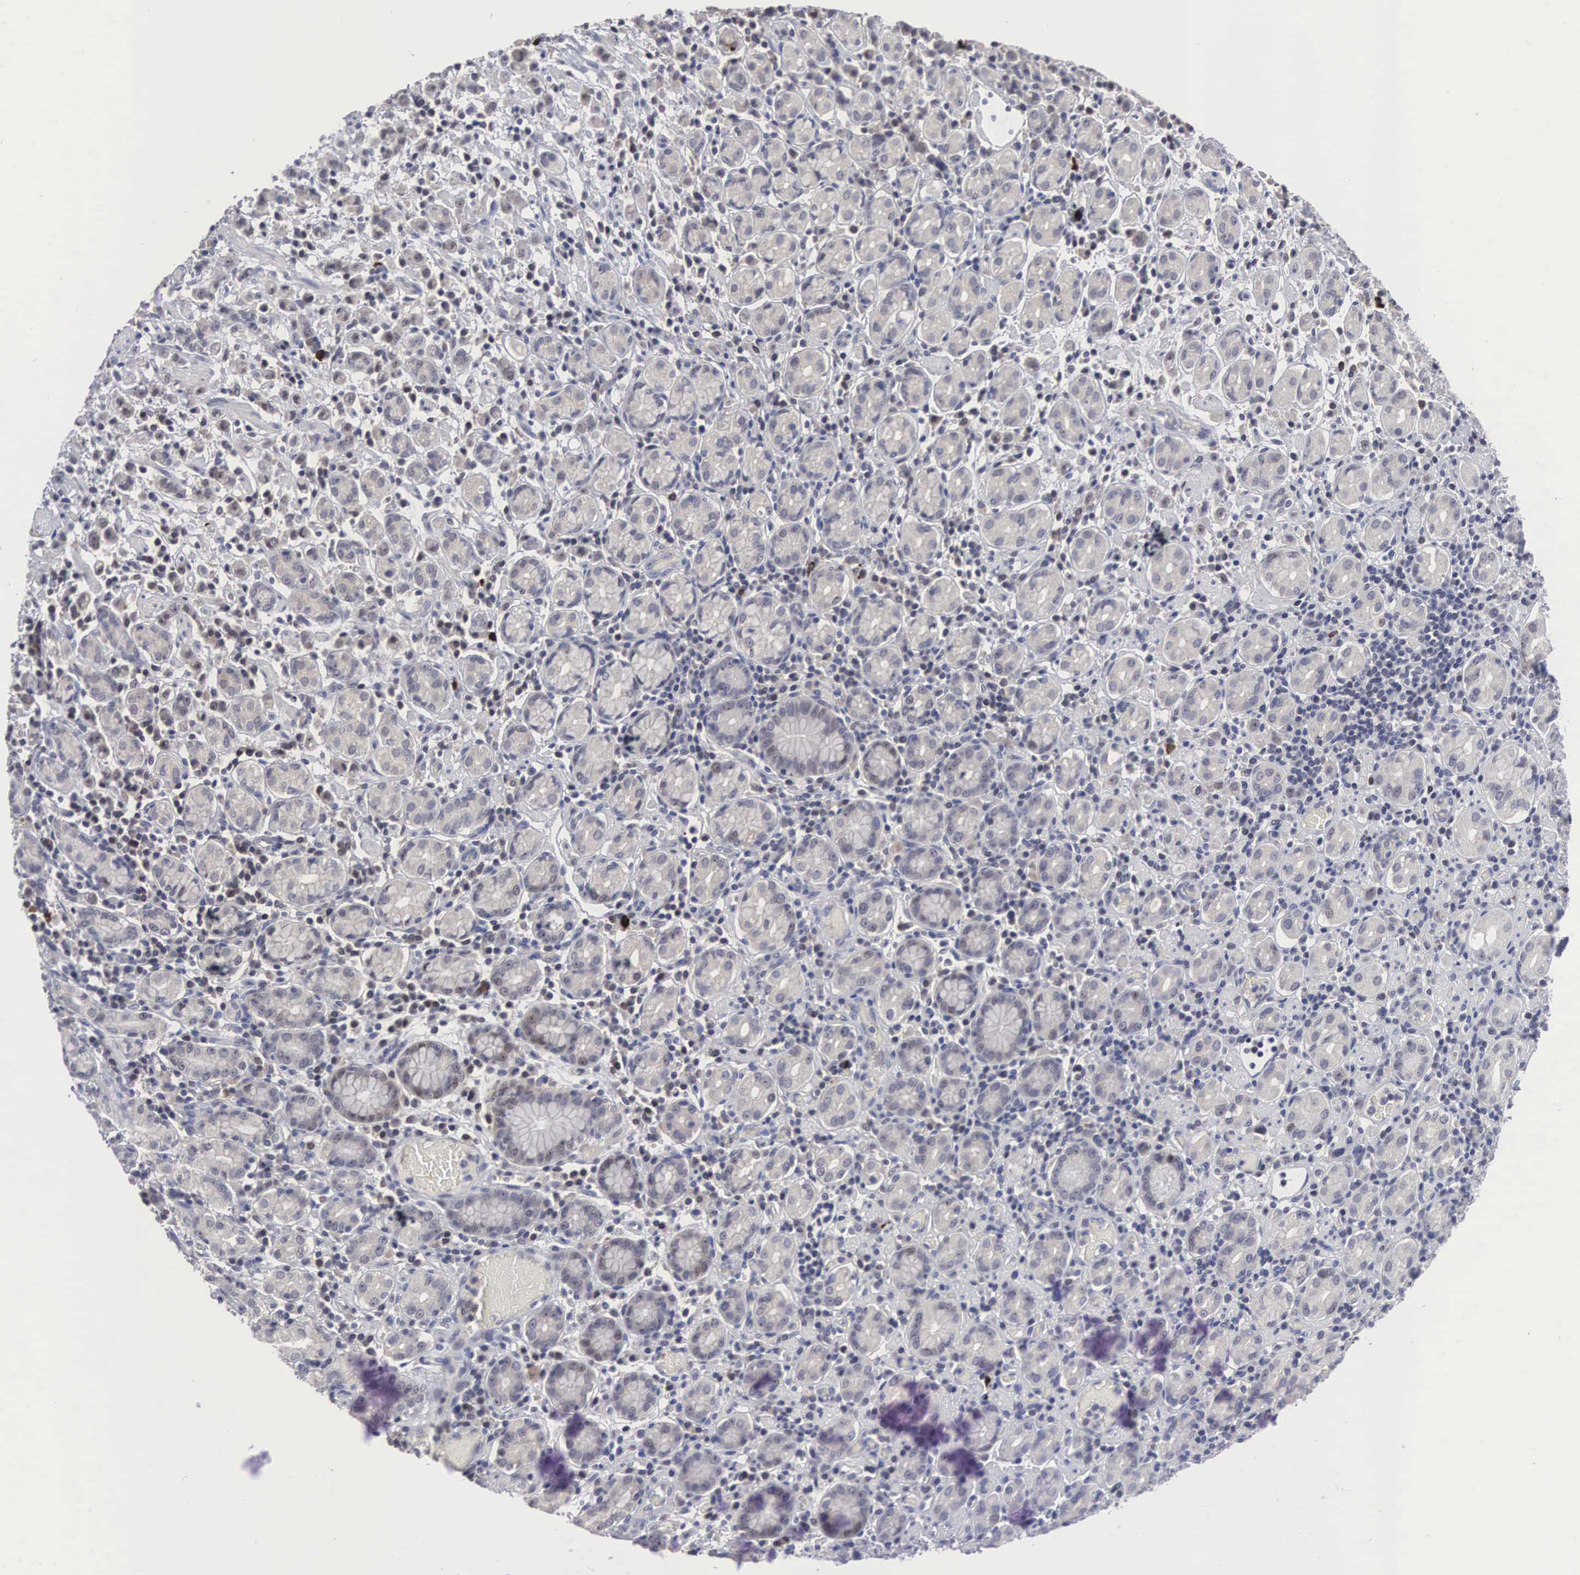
{"staining": {"intensity": "negative", "quantity": "none", "location": "none"}, "tissue": "stomach cancer", "cell_type": "Tumor cells", "image_type": "cancer", "snomed": [{"axis": "morphology", "description": "Adenocarcinoma, NOS"}, {"axis": "topography", "description": "Stomach, lower"}], "caption": "Adenocarcinoma (stomach) was stained to show a protein in brown. There is no significant positivity in tumor cells.", "gene": "ACOT4", "patient": {"sex": "male", "age": 88}}